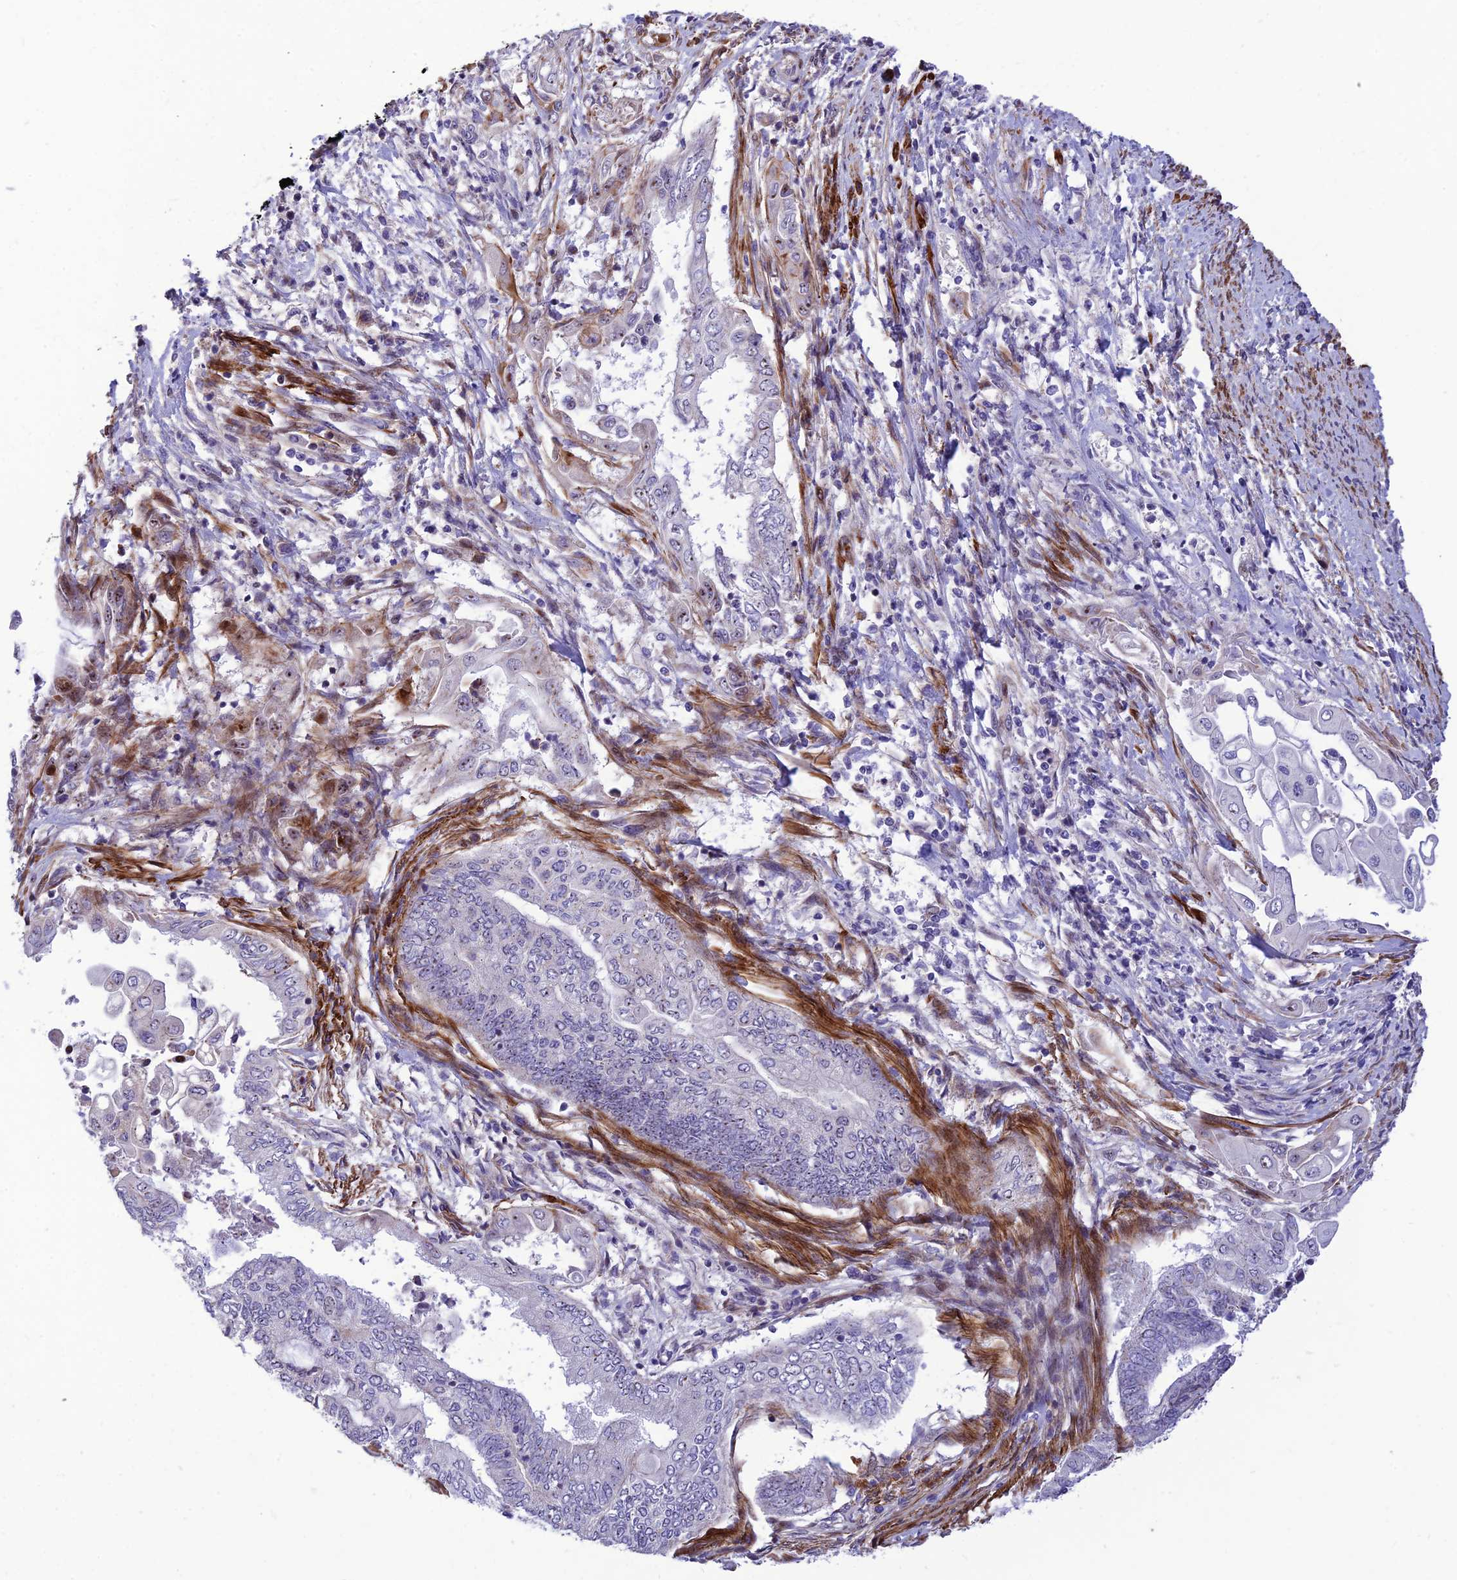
{"staining": {"intensity": "negative", "quantity": "none", "location": "none"}, "tissue": "endometrial cancer", "cell_type": "Tumor cells", "image_type": "cancer", "snomed": [{"axis": "morphology", "description": "Adenocarcinoma, NOS"}, {"axis": "topography", "description": "Uterus"}, {"axis": "topography", "description": "Endometrium"}], "caption": "An immunohistochemistry (IHC) micrograph of endometrial adenocarcinoma is shown. There is no staining in tumor cells of endometrial adenocarcinoma.", "gene": "KBTBD7", "patient": {"sex": "female", "age": 70}}